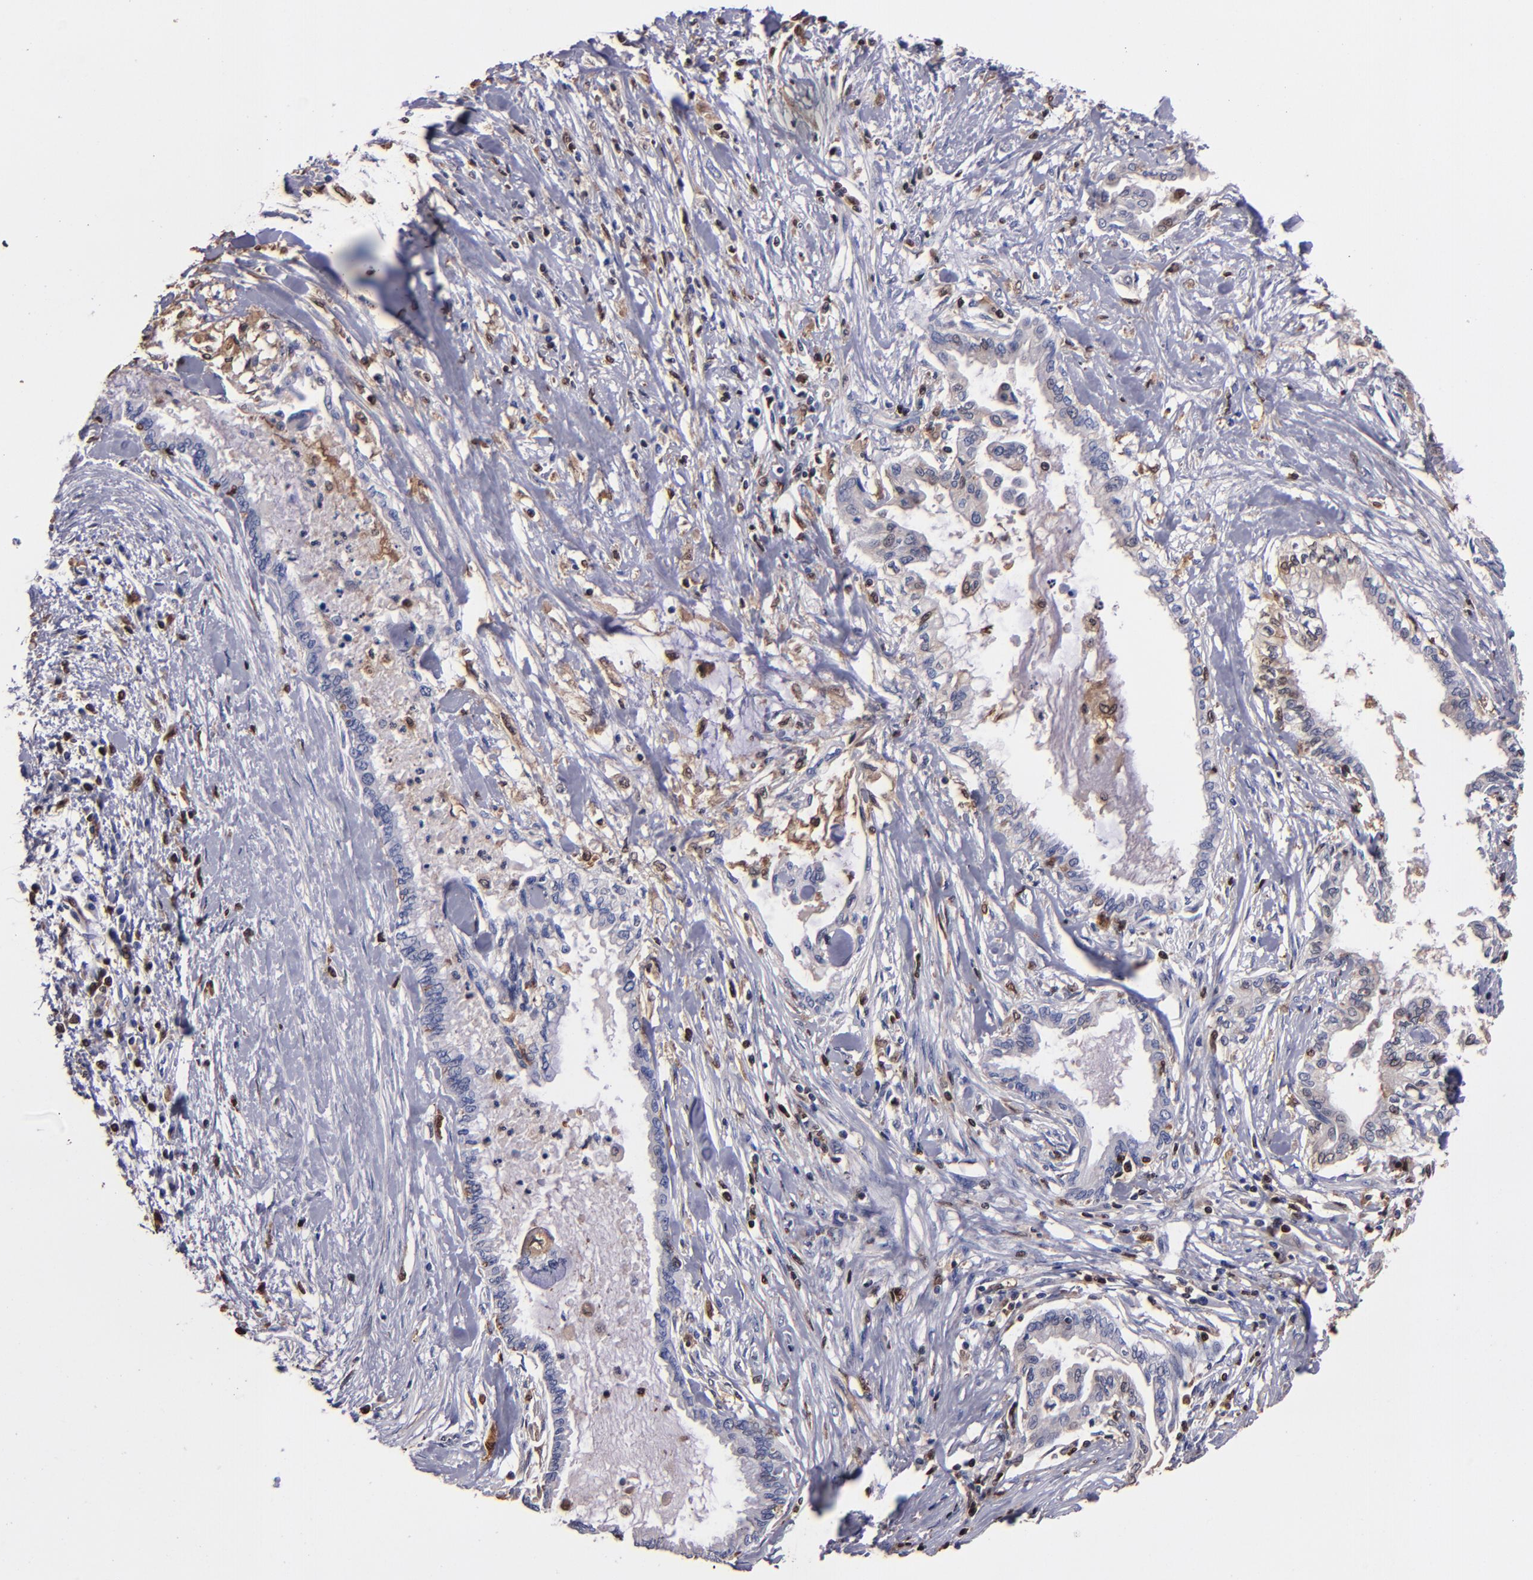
{"staining": {"intensity": "weak", "quantity": "<25%", "location": "cytoplasmic/membranous,nuclear"}, "tissue": "pancreatic cancer", "cell_type": "Tumor cells", "image_type": "cancer", "snomed": [{"axis": "morphology", "description": "Adenocarcinoma, NOS"}, {"axis": "topography", "description": "Pancreas"}], "caption": "Human pancreatic cancer stained for a protein using immunohistochemistry (IHC) reveals no positivity in tumor cells.", "gene": "S100A4", "patient": {"sex": "female", "age": 64}}